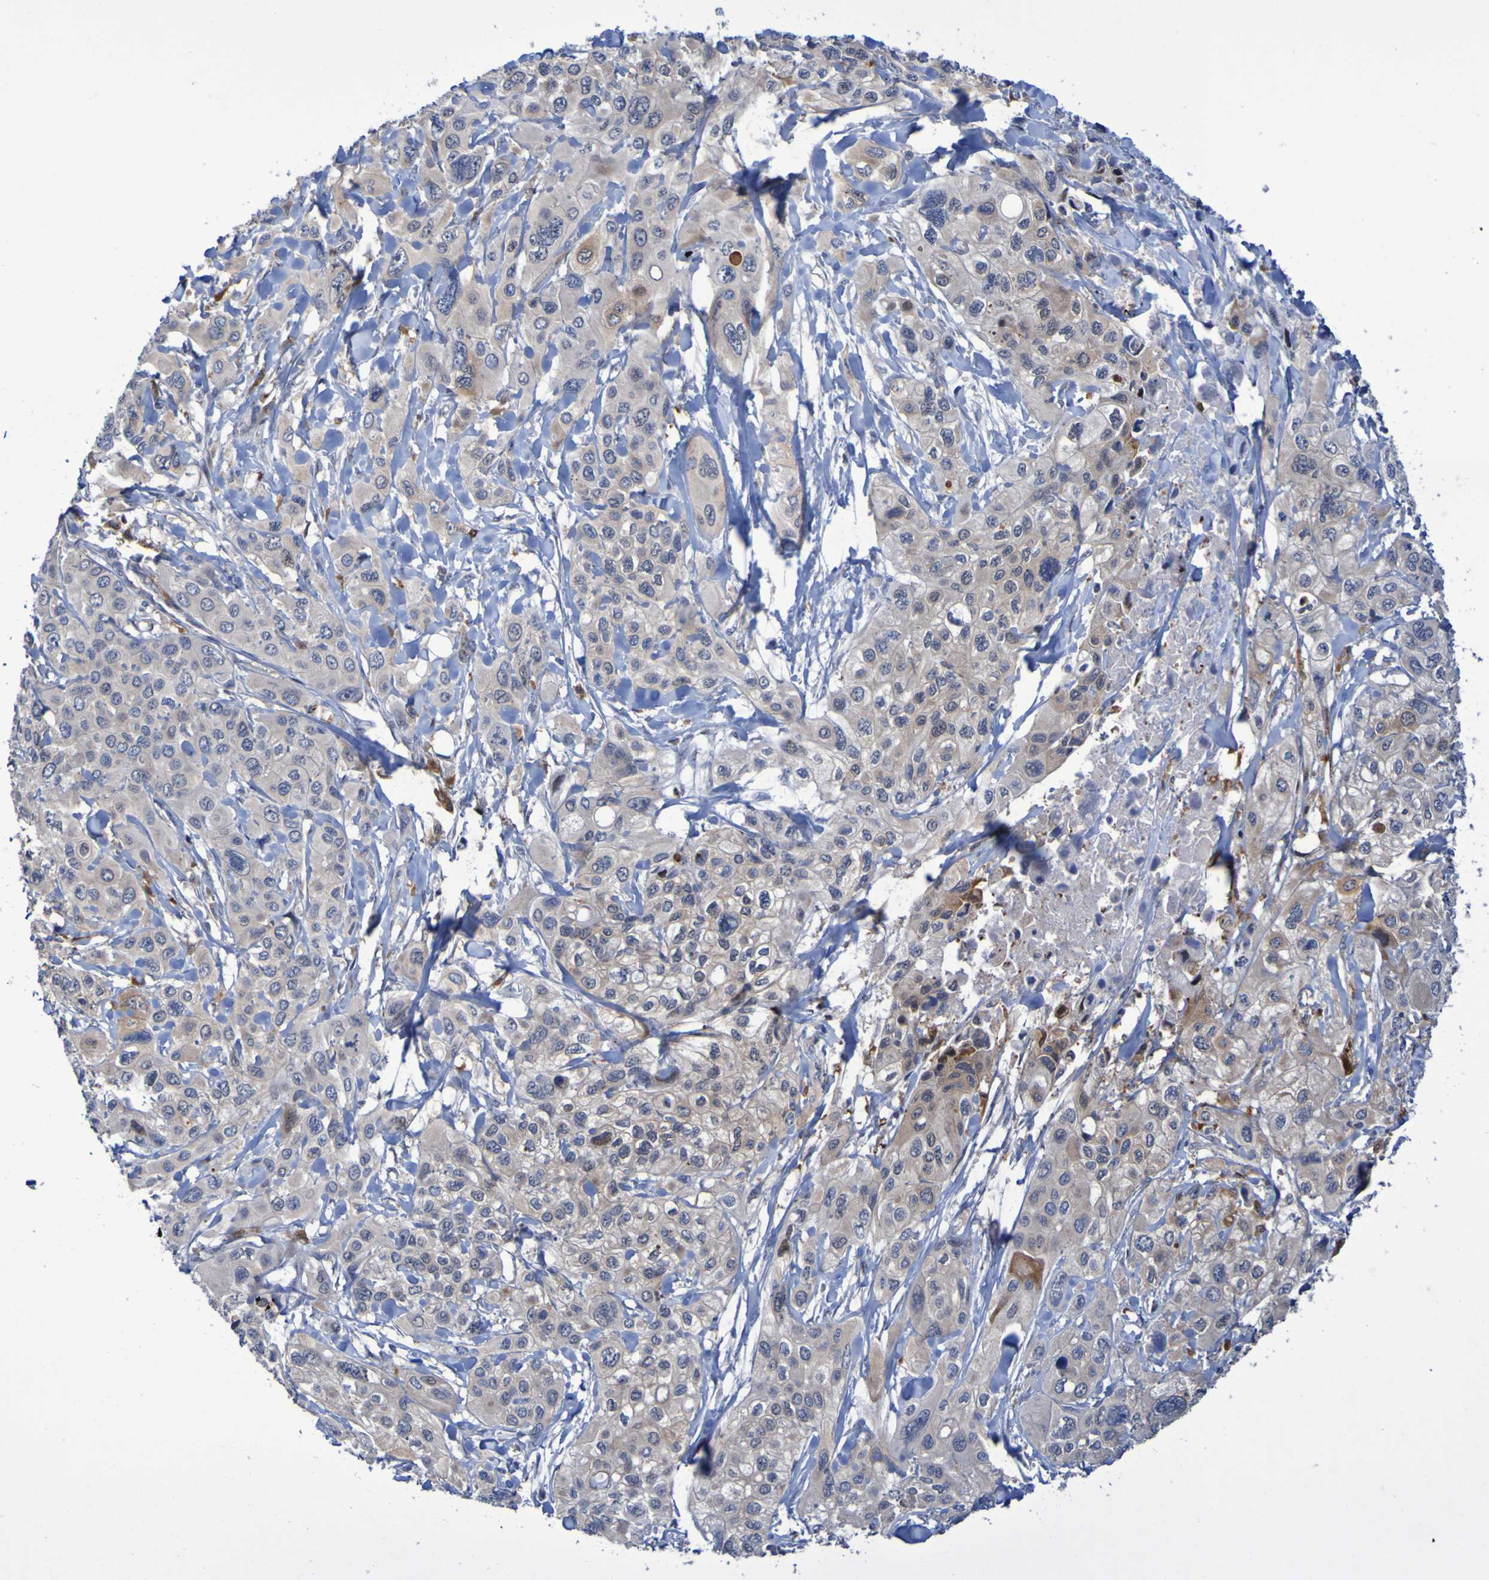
{"staining": {"intensity": "weak", "quantity": "<25%", "location": "cytoplasmic/membranous"}, "tissue": "pancreatic cancer", "cell_type": "Tumor cells", "image_type": "cancer", "snomed": [{"axis": "morphology", "description": "Adenocarcinoma, NOS"}, {"axis": "topography", "description": "Pancreas"}], "caption": "An image of pancreatic cancer stained for a protein shows no brown staining in tumor cells.", "gene": "FBP2", "patient": {"sex": "male", "age": 73}}